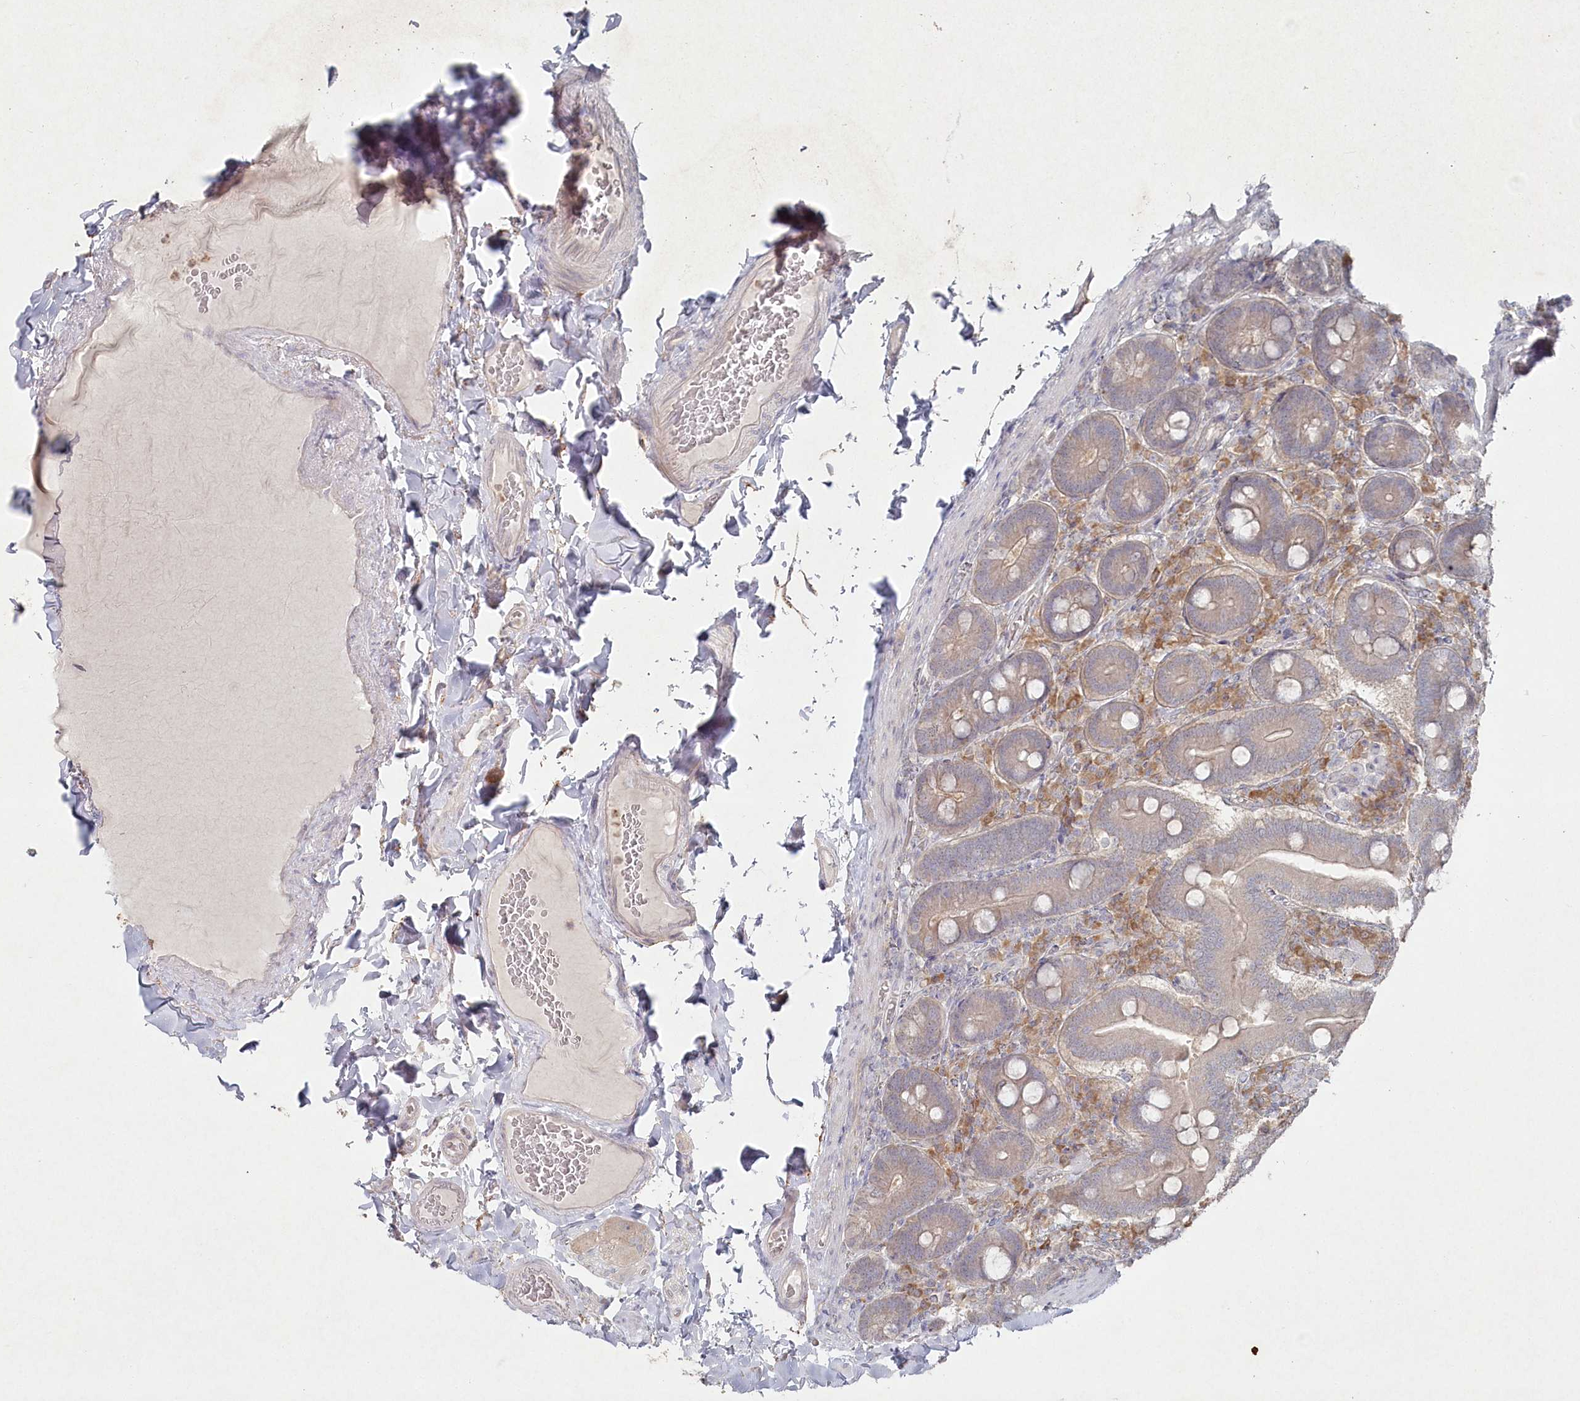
{"staining": {"intensity": "moderate", "quantity": ">75%", "location": "cytoplasmic/membranous"}, "tissue": "duodenum", "cell_type": "Glandular cells", "image_type": "normal", "snomed": [{"axis": "morphology", "description": "Normal tissue, NOS"}, {"axis": "topography", "description": "Duodenum"}], "caption": "Unremarkable duodenum exhibits moderate cytoplasmic/membranous staining in about >75% of glandular cells.", "gene": "TGFBRAP1", "patient": {"sex": "female", "age": 62}}